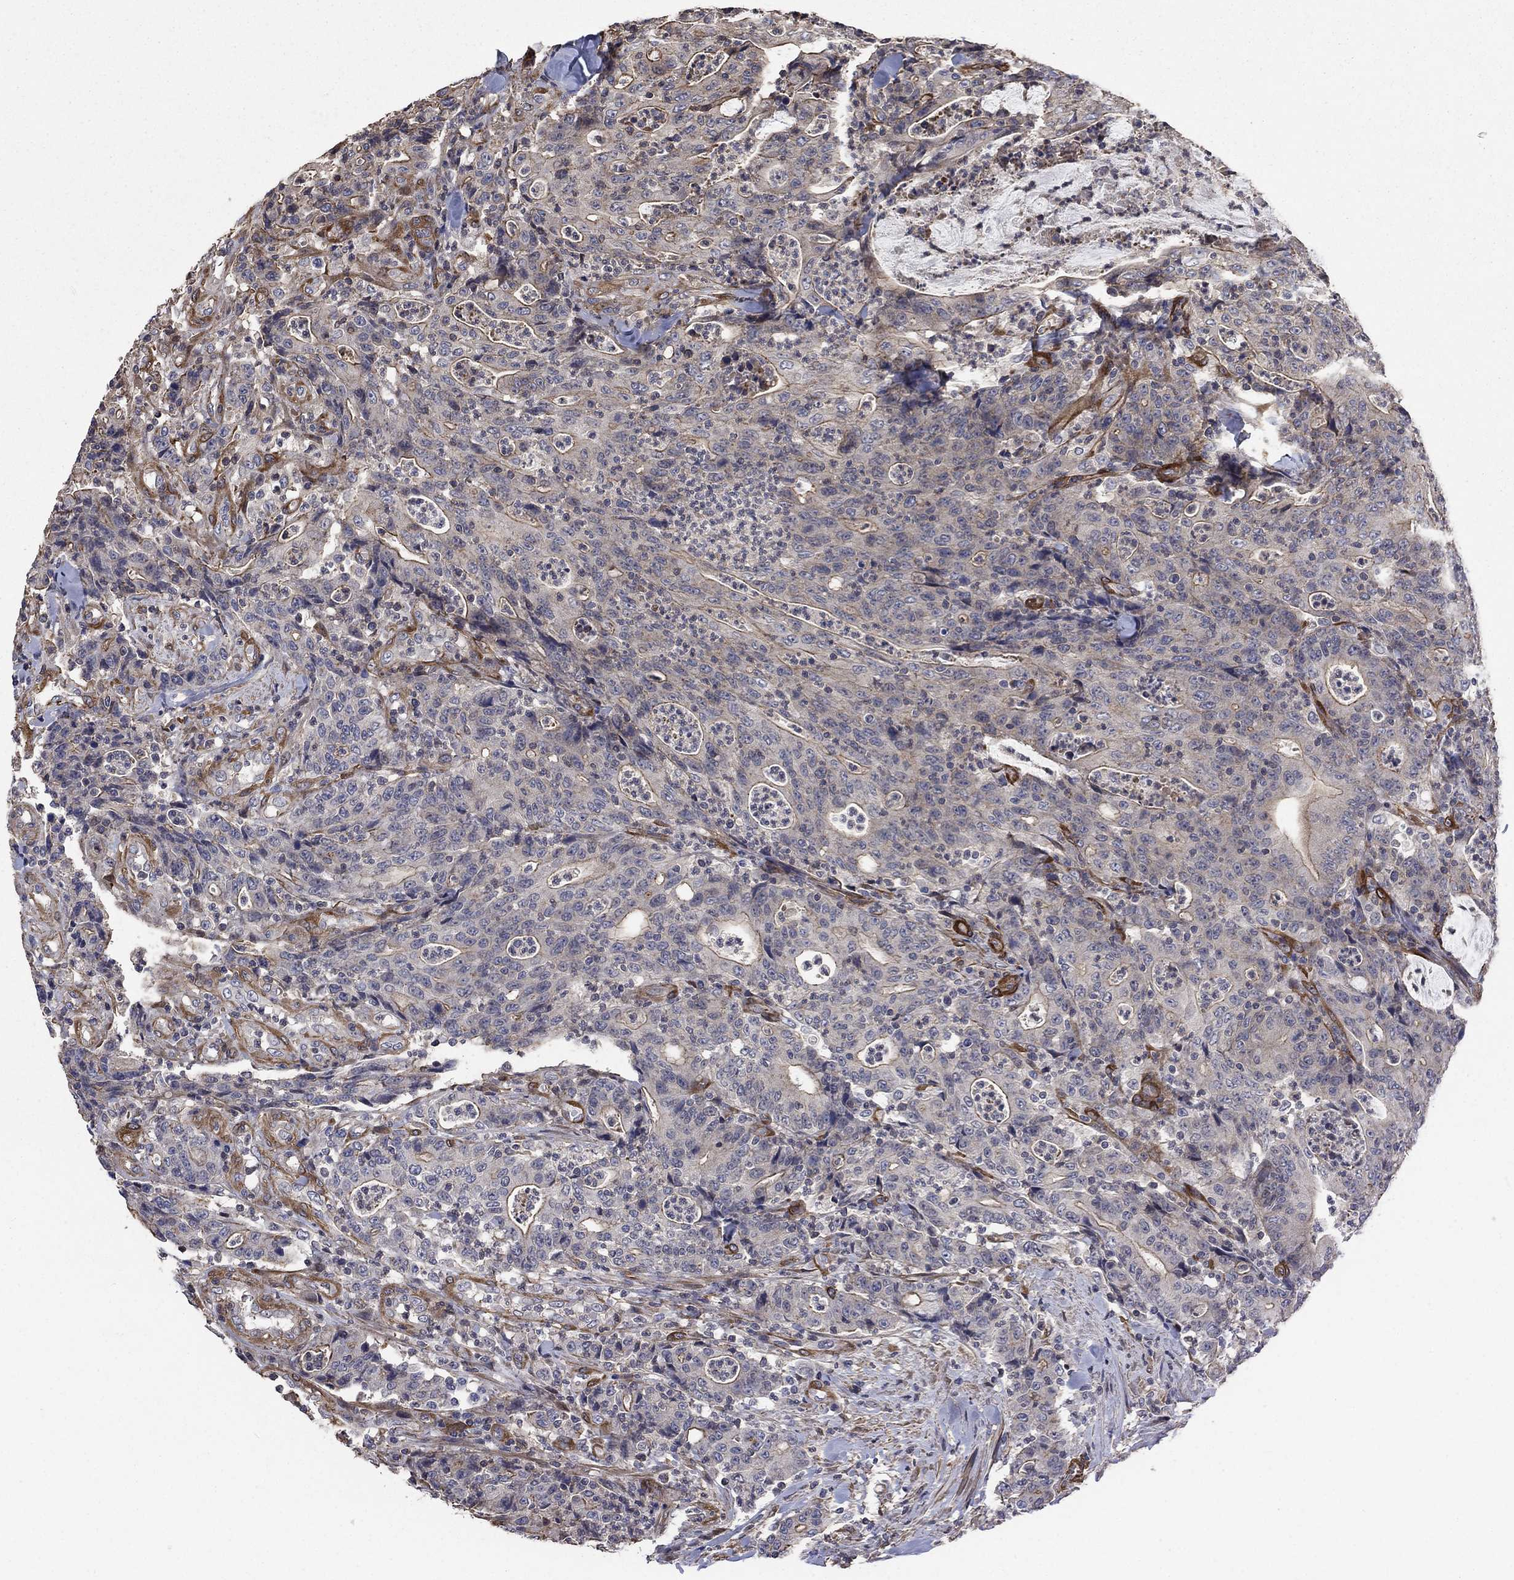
{"staining": {"intensity": "moderate", "quantity": "<25%", "location": "cytoplasmic/membranous"}, "tissue": "colorectal cancer", "cell_type": "Tumor cells", "image_type": "cancer", "snomed": [{"axis": "morphology", "description": "Adenocarcinoma, NOS"}, {"axis": "topography", "description": "Colon"}], "caption": "Immunohistochemistry photomicrograph of colorectal adenocarcinoma stained for a protein (brown), which shows low levels of moderate cytoplasmic/membranous staining in approximately <25% of tumor cells.", "gene": "PDE3A", "patient": {"sex": "male", "age": 70}}